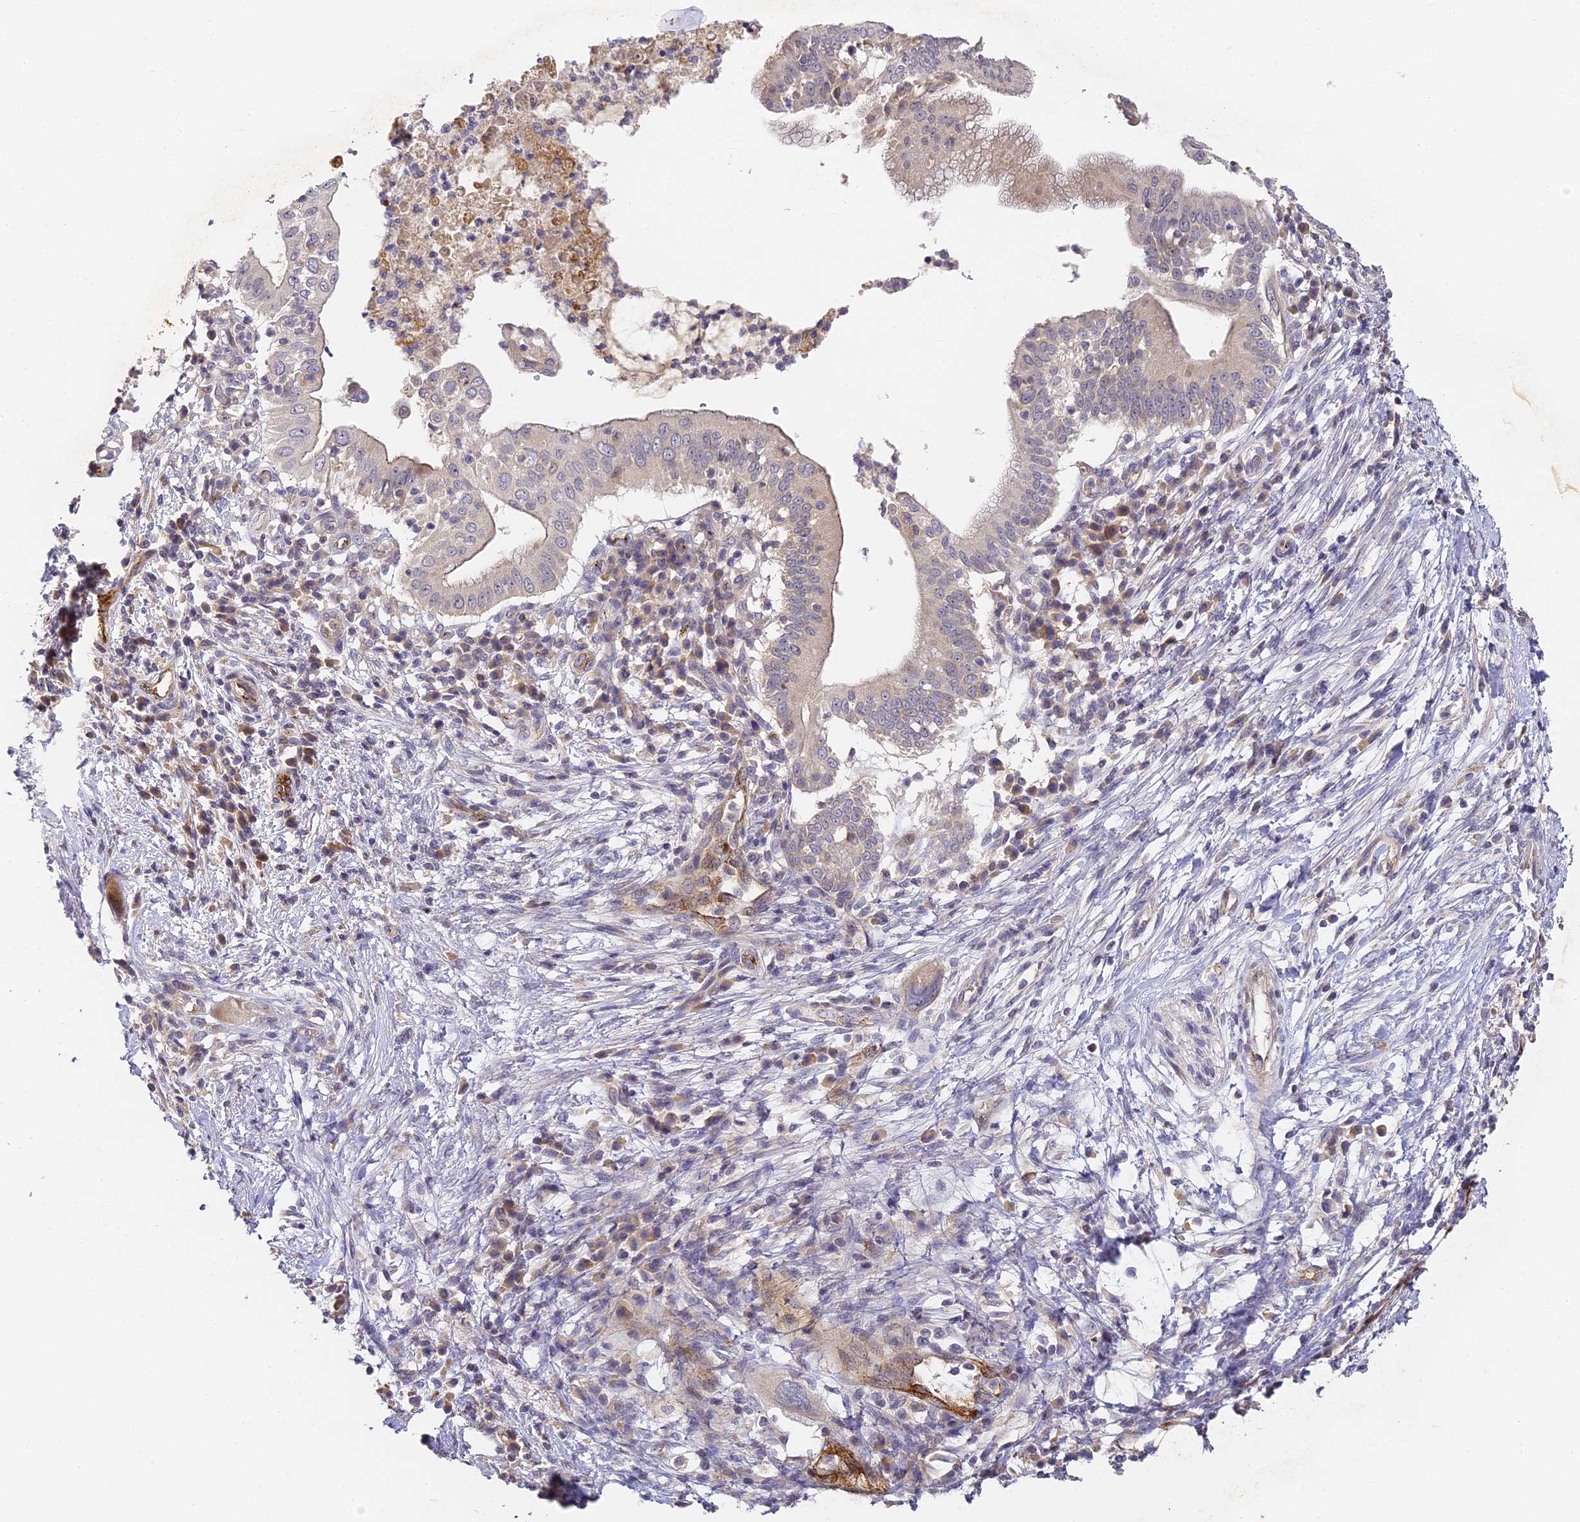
{"staining": {"intensity": "weak", "quantity": "<25%", "location": "nuclear"}, "tissue": "pancreatic cancer", "cell_type": "Tumor cells", "image_type": "cancer", "snomed": [{"axis": "morphology", "description": "Adenocarcinoma, NOS"}, {"axis": "topography", "description": "Pancreas"}], "caption": "Tumor cells show no significant staining in pancreatic cancer. (DAB immunohistochemistry (IHC), high magnification).", "gene": "DNAAF10", "patient": {"sex": "male", "age": 68}}